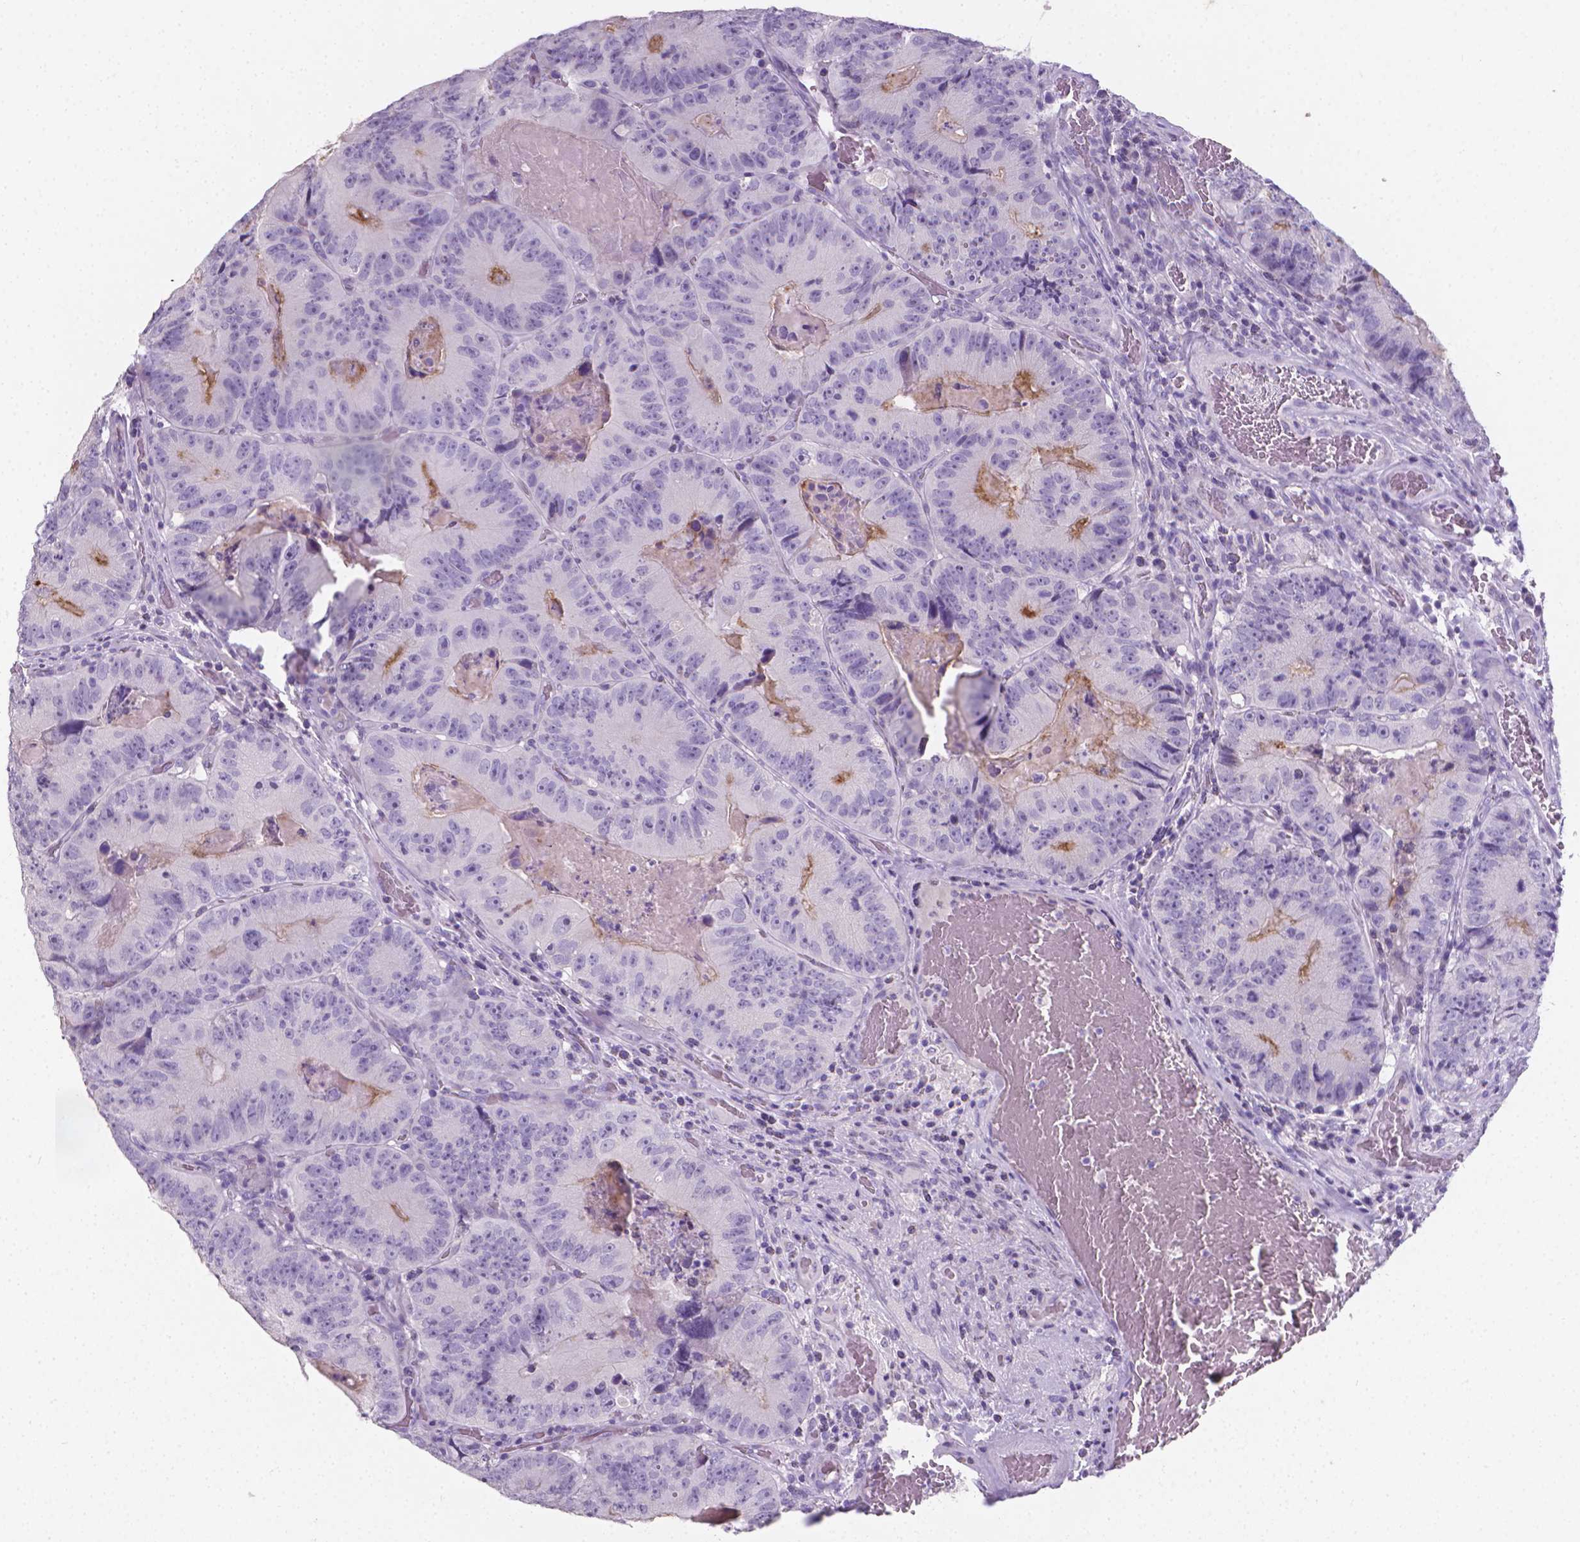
{"staining": {"intensity": "negative", "quantity": "none", "location": "none"}, "tissue": "colorectal cancer", "cell_type": "Tumor cells", "image_type": "cancer", "snomed": [{"axis": "morphology", "description": "Adenocarcinoma, NOS"}, {"axis": "topography", "description": "Colon"}], "caption": "Colorectal adenocarcinoma was stained to show a protein in brown. There is no significant positivity in tumor cells. The staining is performed using DAB brown chromogen with nuclei counter-stained in using hematoxylin.", "gene": "XPNPEP2", "patient": {"sex": "female", "age": 86}}